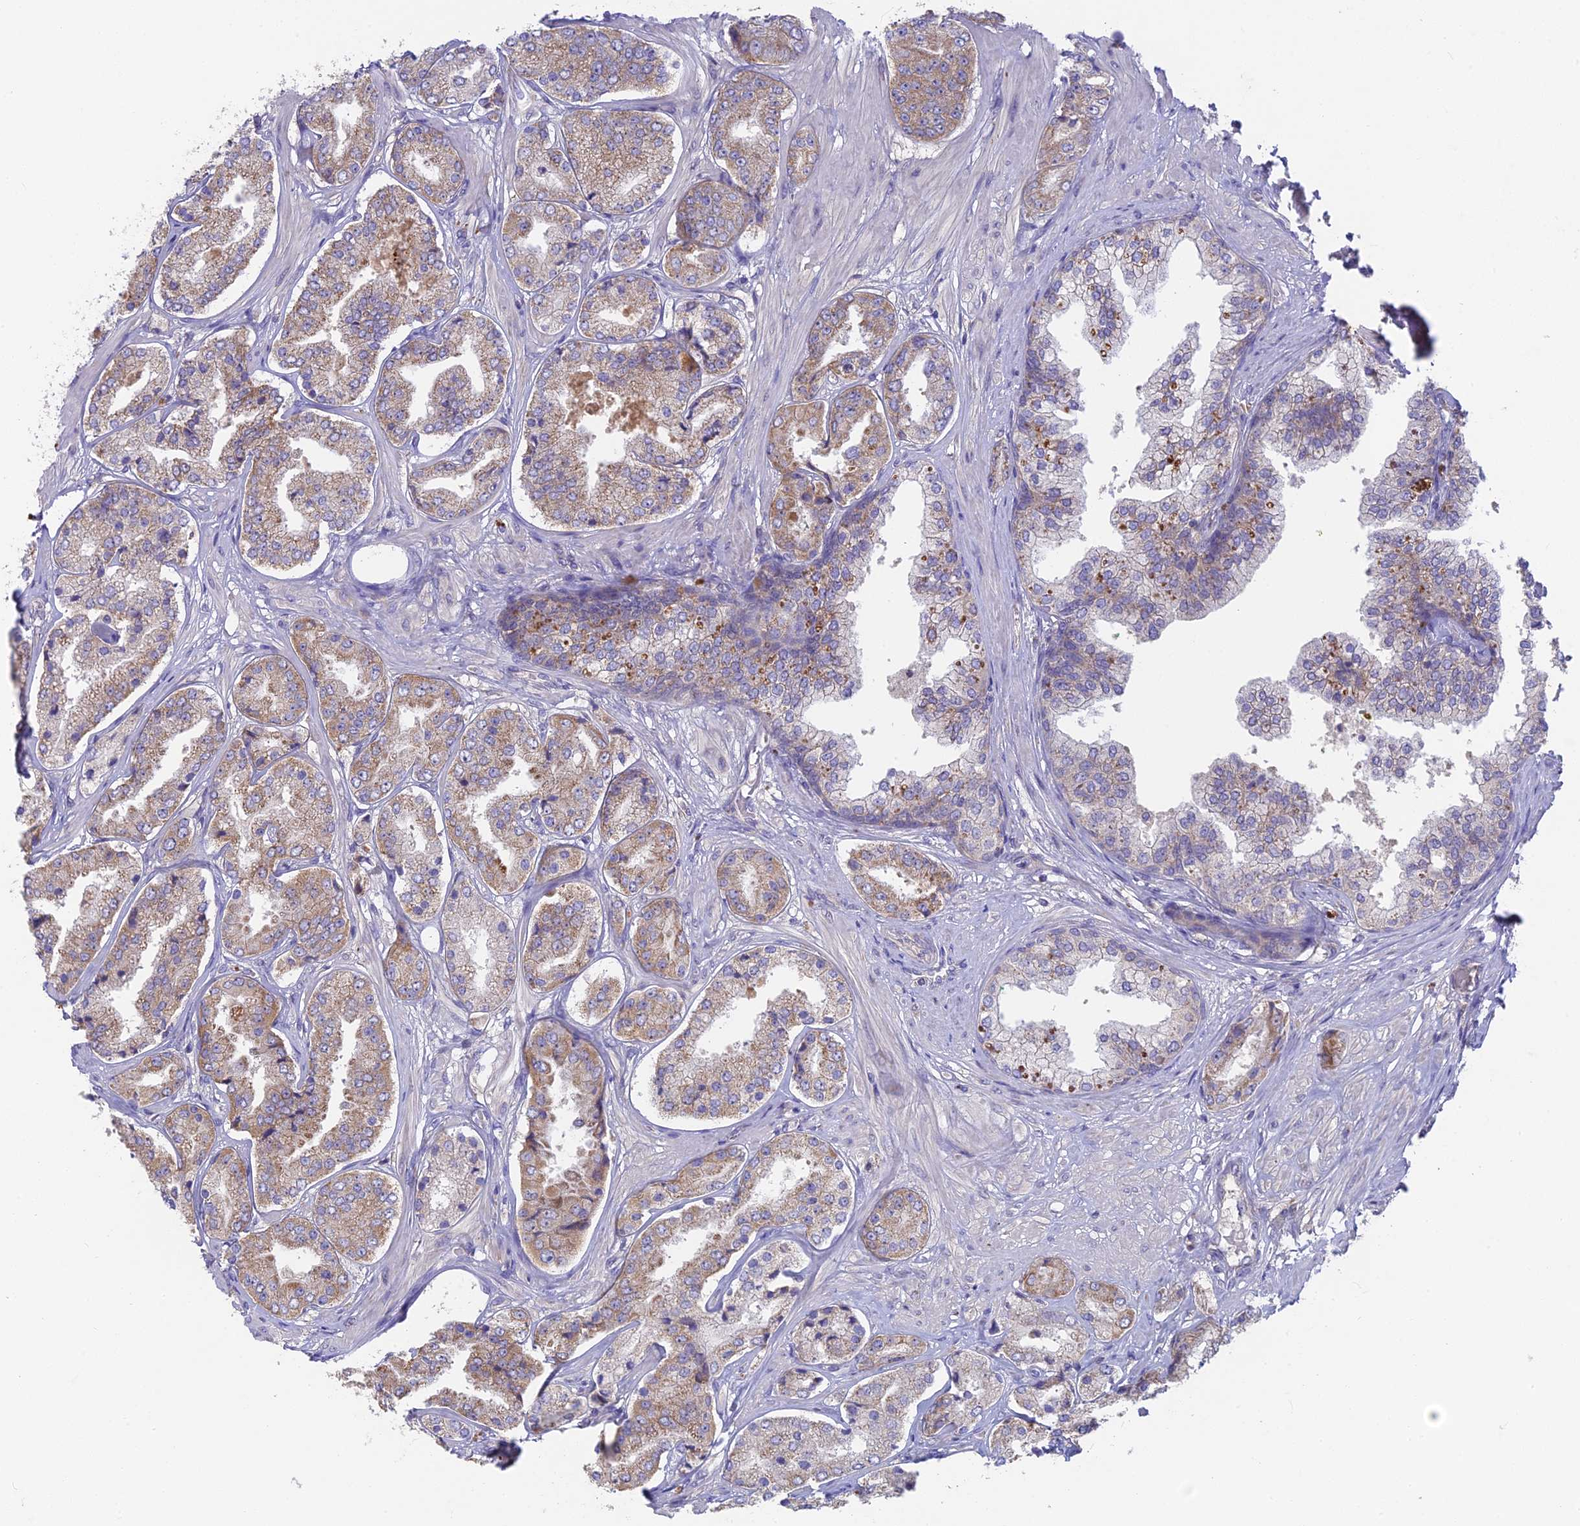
{"staining": {"intensity": "moderate", "quantity": ">75%", "location": "cytoplasmic/membranous"}, "tissue": "prostate cancer", "cell_type": "Tumor cells", "image_type": "cancer", "snomed": [{"axis": "morphology", "description": "Adenocarcinoma, High grade"}, {"axis": "topography", "description": "Prostate"}], "caption": "Protein staining of prostate cancer tissue exhibits moderate cytoplasmic/membranous staining in about >75% of tumor cells.", "gene": "PZP", "patient": {"sex": "male", "age": 63}}